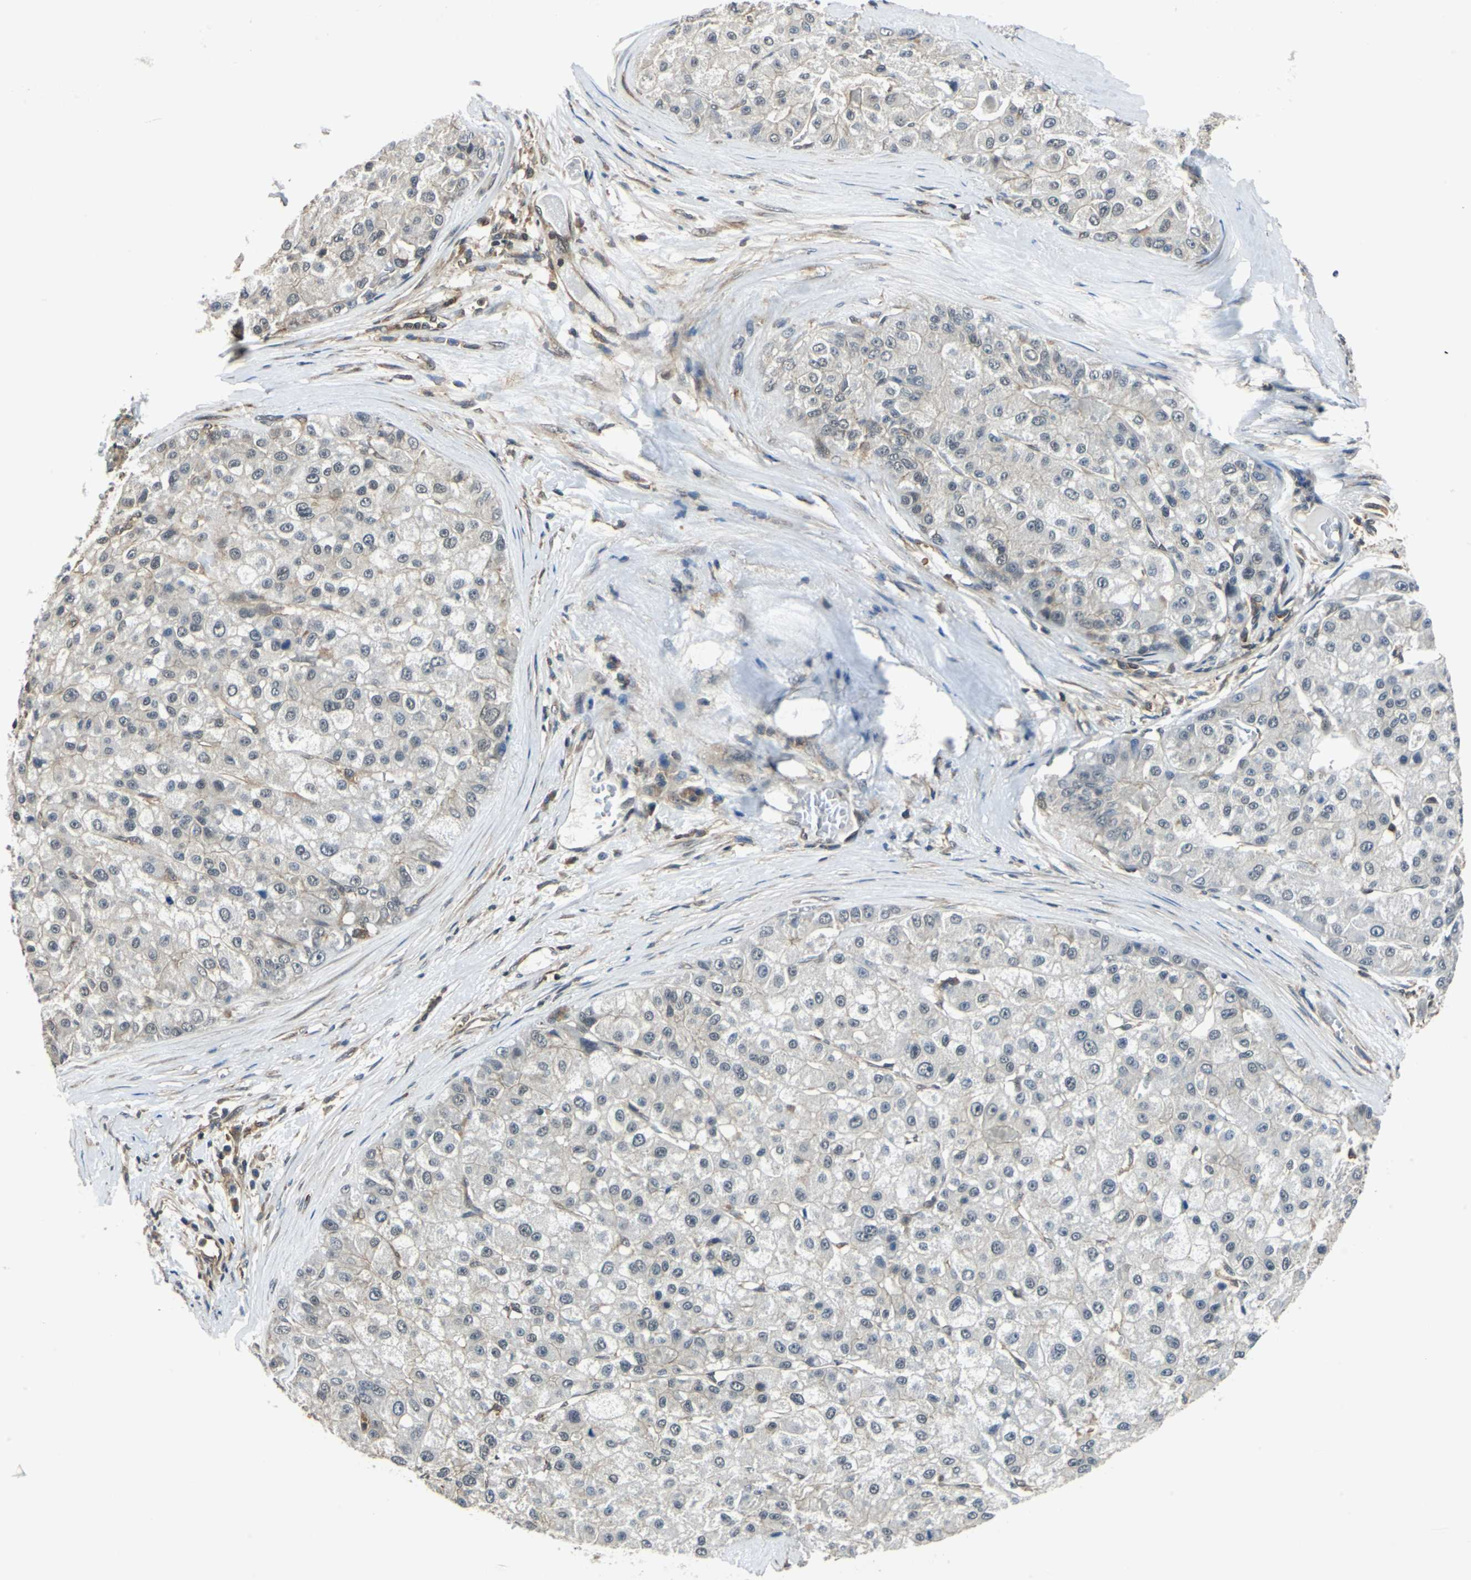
{"staining": {"intensity": "weak", "quantity": "<25%", "location": "cytoplasmic/membranous"}, "tissue": "liver cancer", "cell_type": "Tumor cells", "image_type": "cancer", "snomed": [{"axis": "morphology", "description": "Carcinoma, Hepatocellular, NOS"}, {"axis": "topography", "description": "Liver"}], "caption": "DAB (3,3'-diaminobenzidine) immunohistochemical staining of human liver hepatocellular carcinoma demonstrates no significant positivity in tumor cells.", "gene": "ARPC3", "patient": {"sex": "male", "age": 80}}